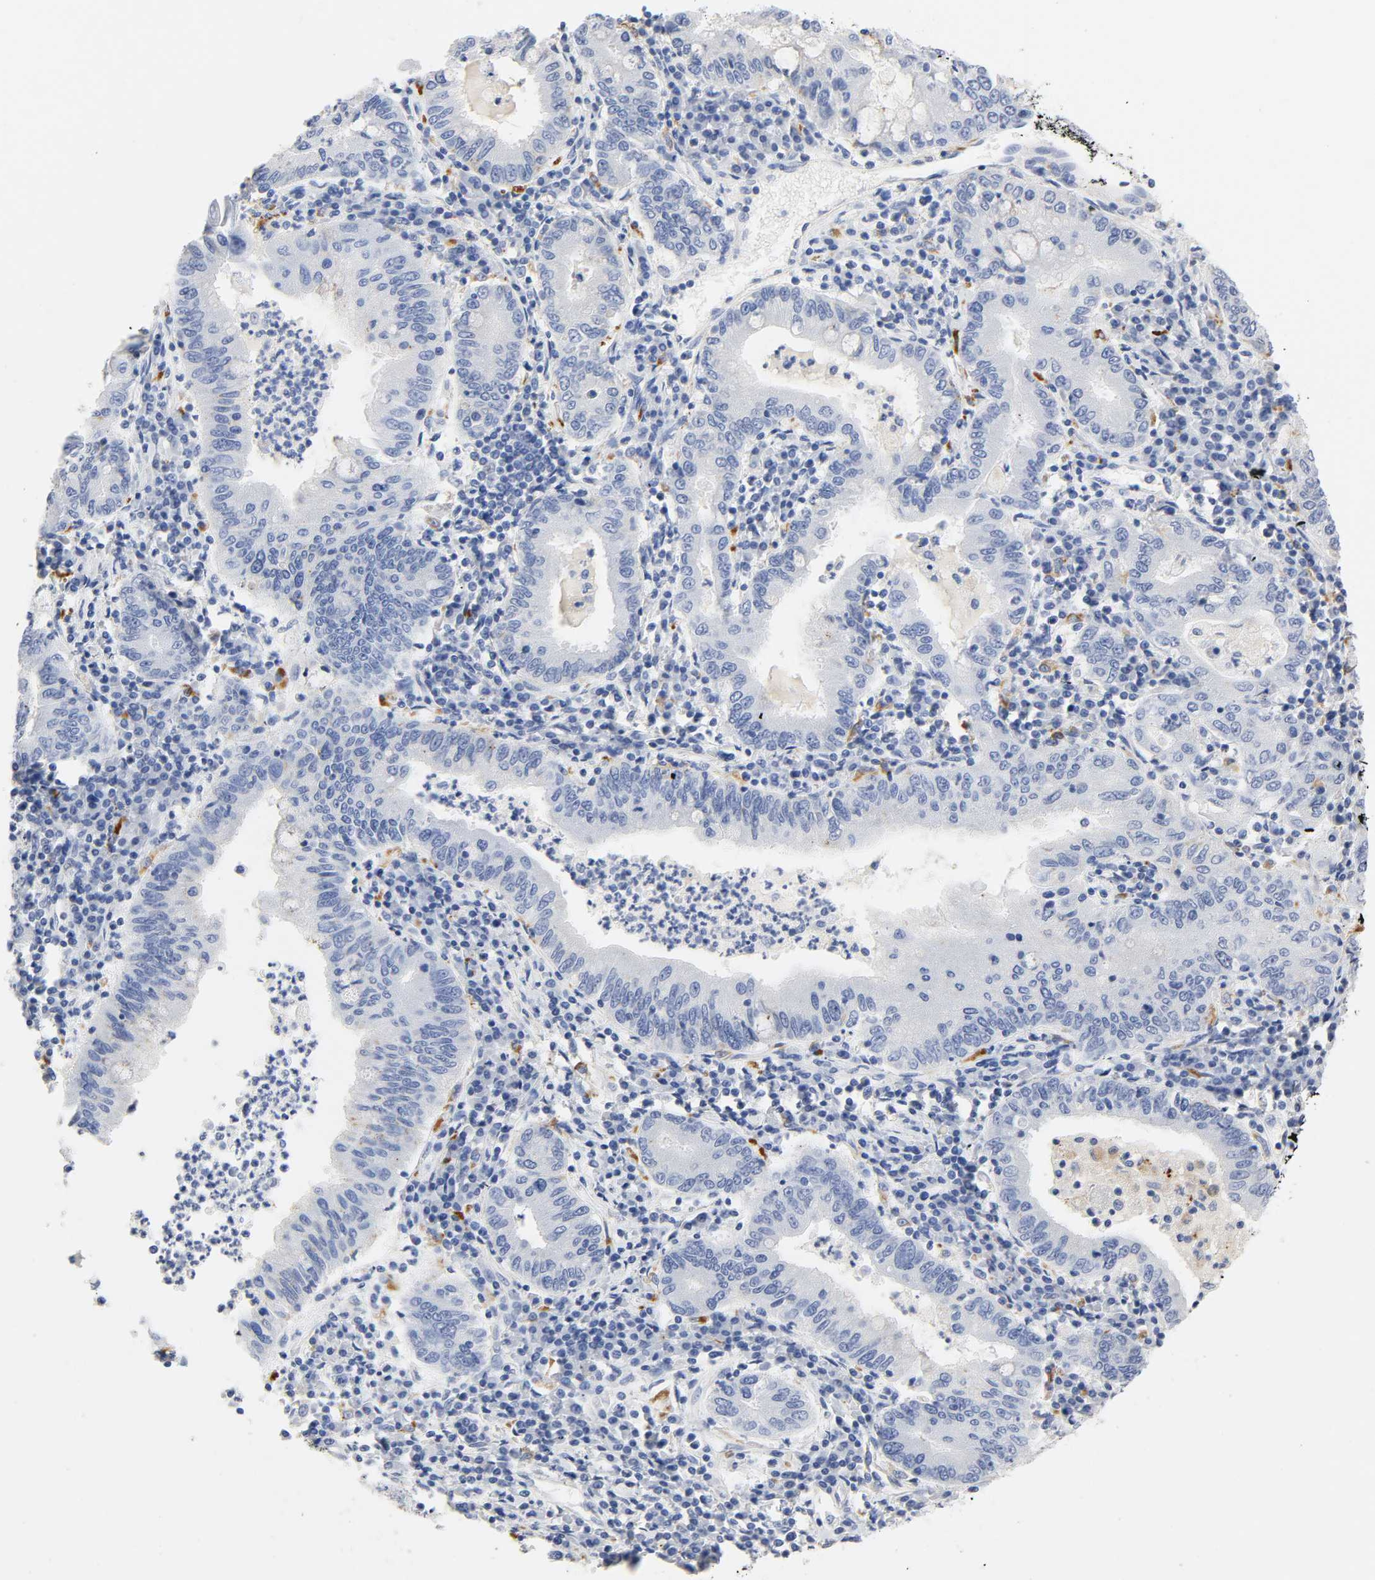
{"staining": {"intensity": "negative", "quantity": "none", "location": "none"}, "tissue": "stomach cancer", "cell_type": "Tumor cells", "image_type": "cancer", "snomed": [{"axis": "morphology", "description": "Normal tissue, NOS"}, {"axis": "morphology", "description": "Adenocarcinoma, NOS"}, {"axis": "topography", "description": "Esophagus"}, {"axis": "topography", "description": "Stomach, upper"}, {"axis": "topography", "description": "Peripheral nerve tissue"}], "caption": "High power microscopy photomicrograph of an immunohistochemistry (IHC) histopathology image of stomach adenocarcinoma, revealing no significant staining in tumor cells. (IHC, brightfield microscopy, high magnification).", "gene": "PLP1", "patient": {"sex": "male", "age": 62}}